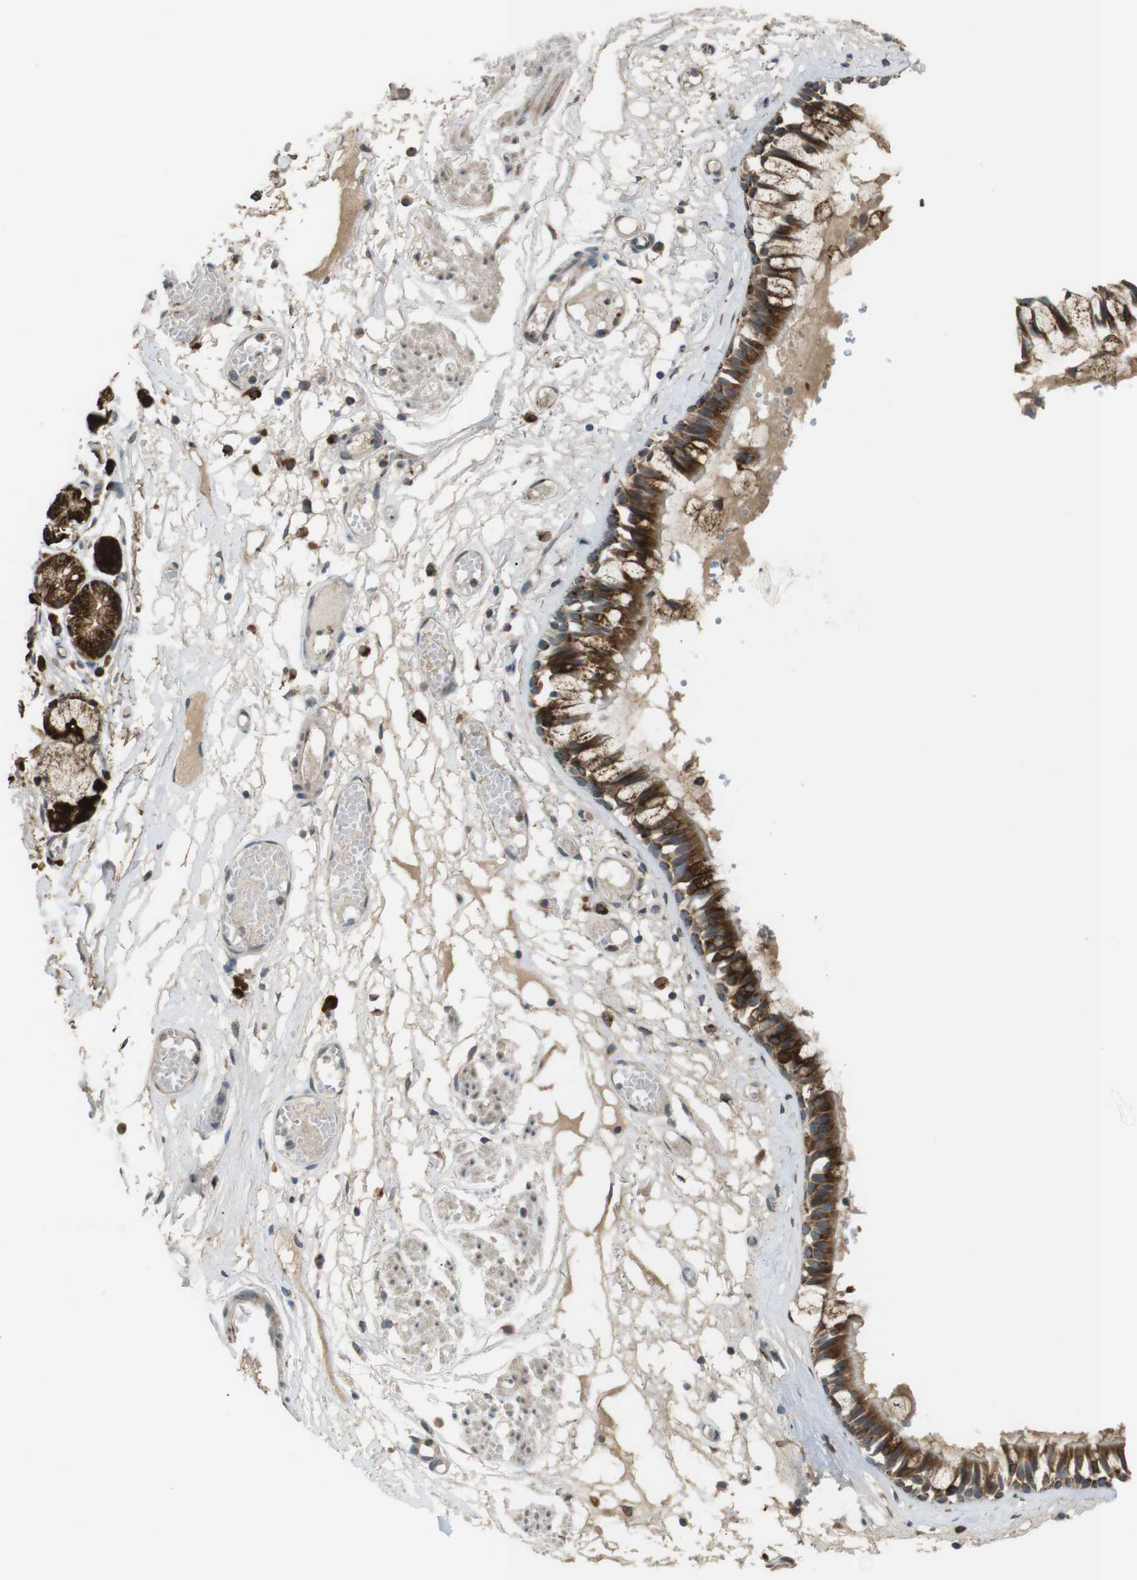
{"staining": {"intensity": "strong", "quantity": ">75%", "location": "cytoplasmic/membranous"}, "tissue": "bronchus", "cell_type": "Respiratory epithelial cells", "image_type": "normal", "snomed": [{"axis": "morphology", "description": "Normal tissue, NOS"}, {"axis": "morphology", "description": "Inflammation, NOS"}, {"axis": "topography", "description": "Cartilage tissue"}, {"axis": "topography", "description": "Lung"}], "caption": "This photomicrograph reveals immunohistochemistry staining of unremarkable bronchus, with high strong cytoplasmic/membranous positivity in approximately >75% of respiratory epithelial cells.", "gene": "TMED4", "patient": {"sex": "male", "age": 71}}